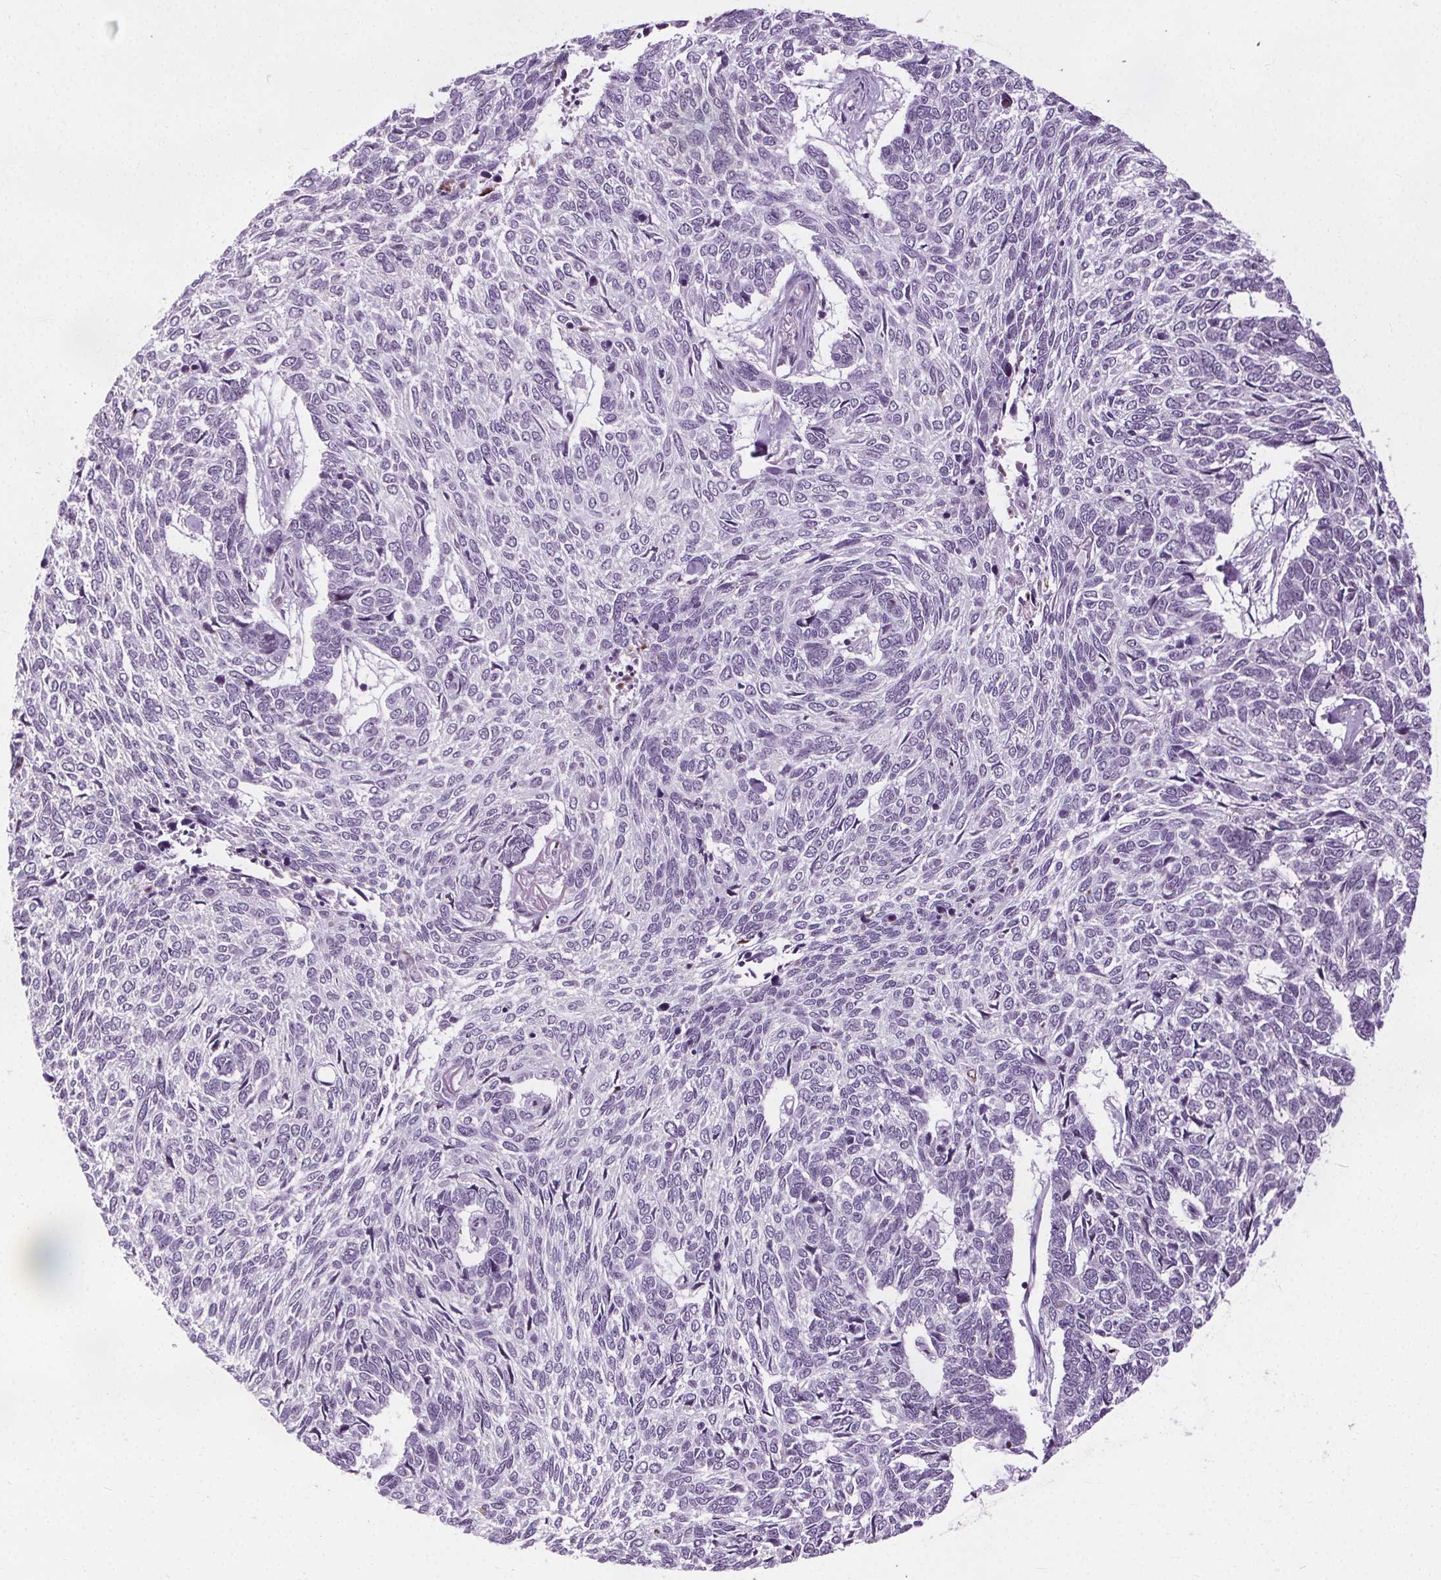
{"staining": {"intensity": "negative", "quantity": "none", "location": "none"}, "tissue": "skin cancer", "cell_type": "Tumor cells", "image_type": "cancer", "snomed": [{"axis": "morphology", "description": "Basal cell carcinoma"}, {"axis": "topography", "description": "Skin"}], "caption": "Tumor cells show no significant positivity in skin cancer.", "gene": "CEBPA", "patient": {"sex": "female", "age": 65}}